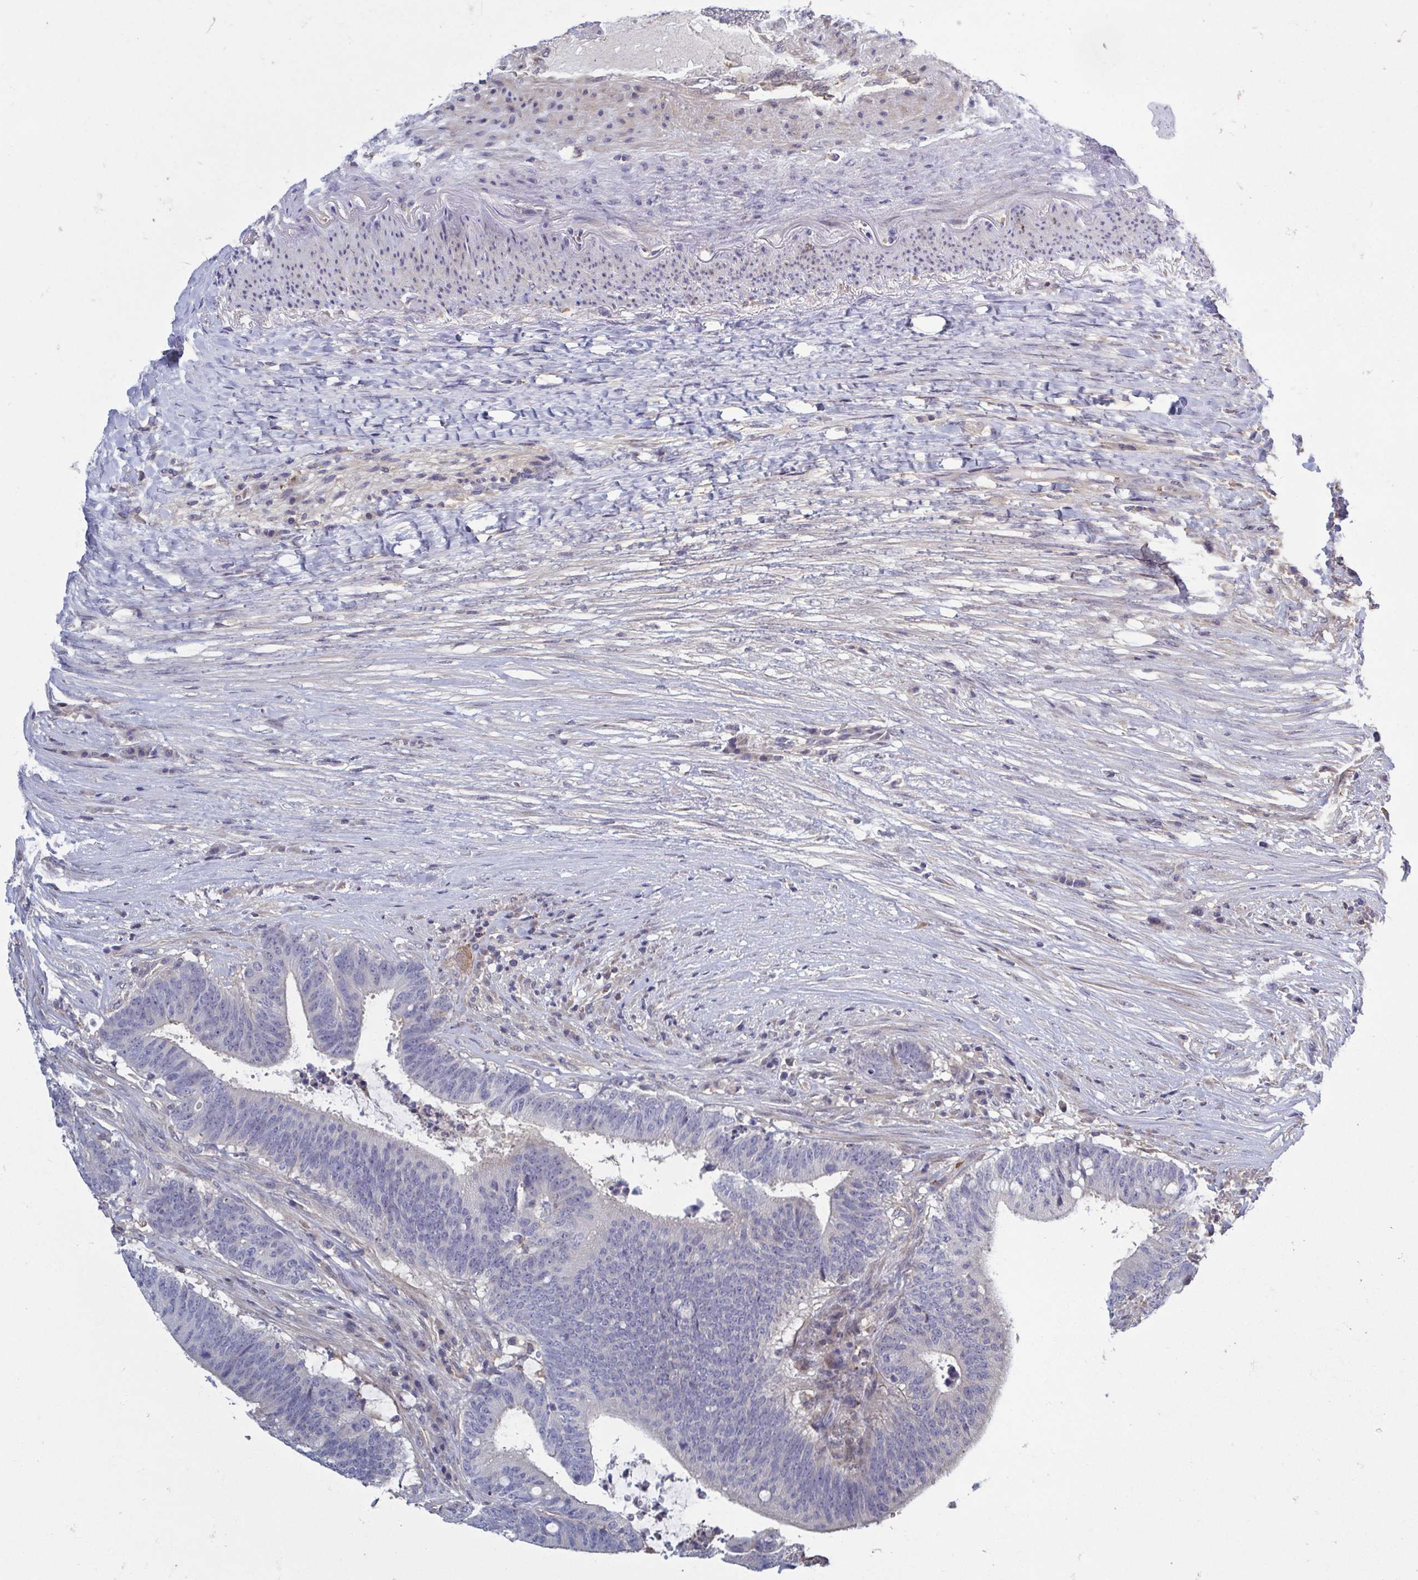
{"staining": {"intensity": "negative", "quantity": "none", "location": "none"}, "tissue": "colorectal cancer", "cell_type": "Tumor cells", "image_type": "cancer", "snomed": [{"axis": "morphology", "description": "Adenocarcinoma, NOS"}, {"axis": "topography", "description": "Colon"}], "caption": "Protein analysis of colorectal cancer (adenocarcinoma) exhibits no significant expression in tumor cells.", "gene": "LRRC38", "patient": {"sex": "female", "age": 43}}